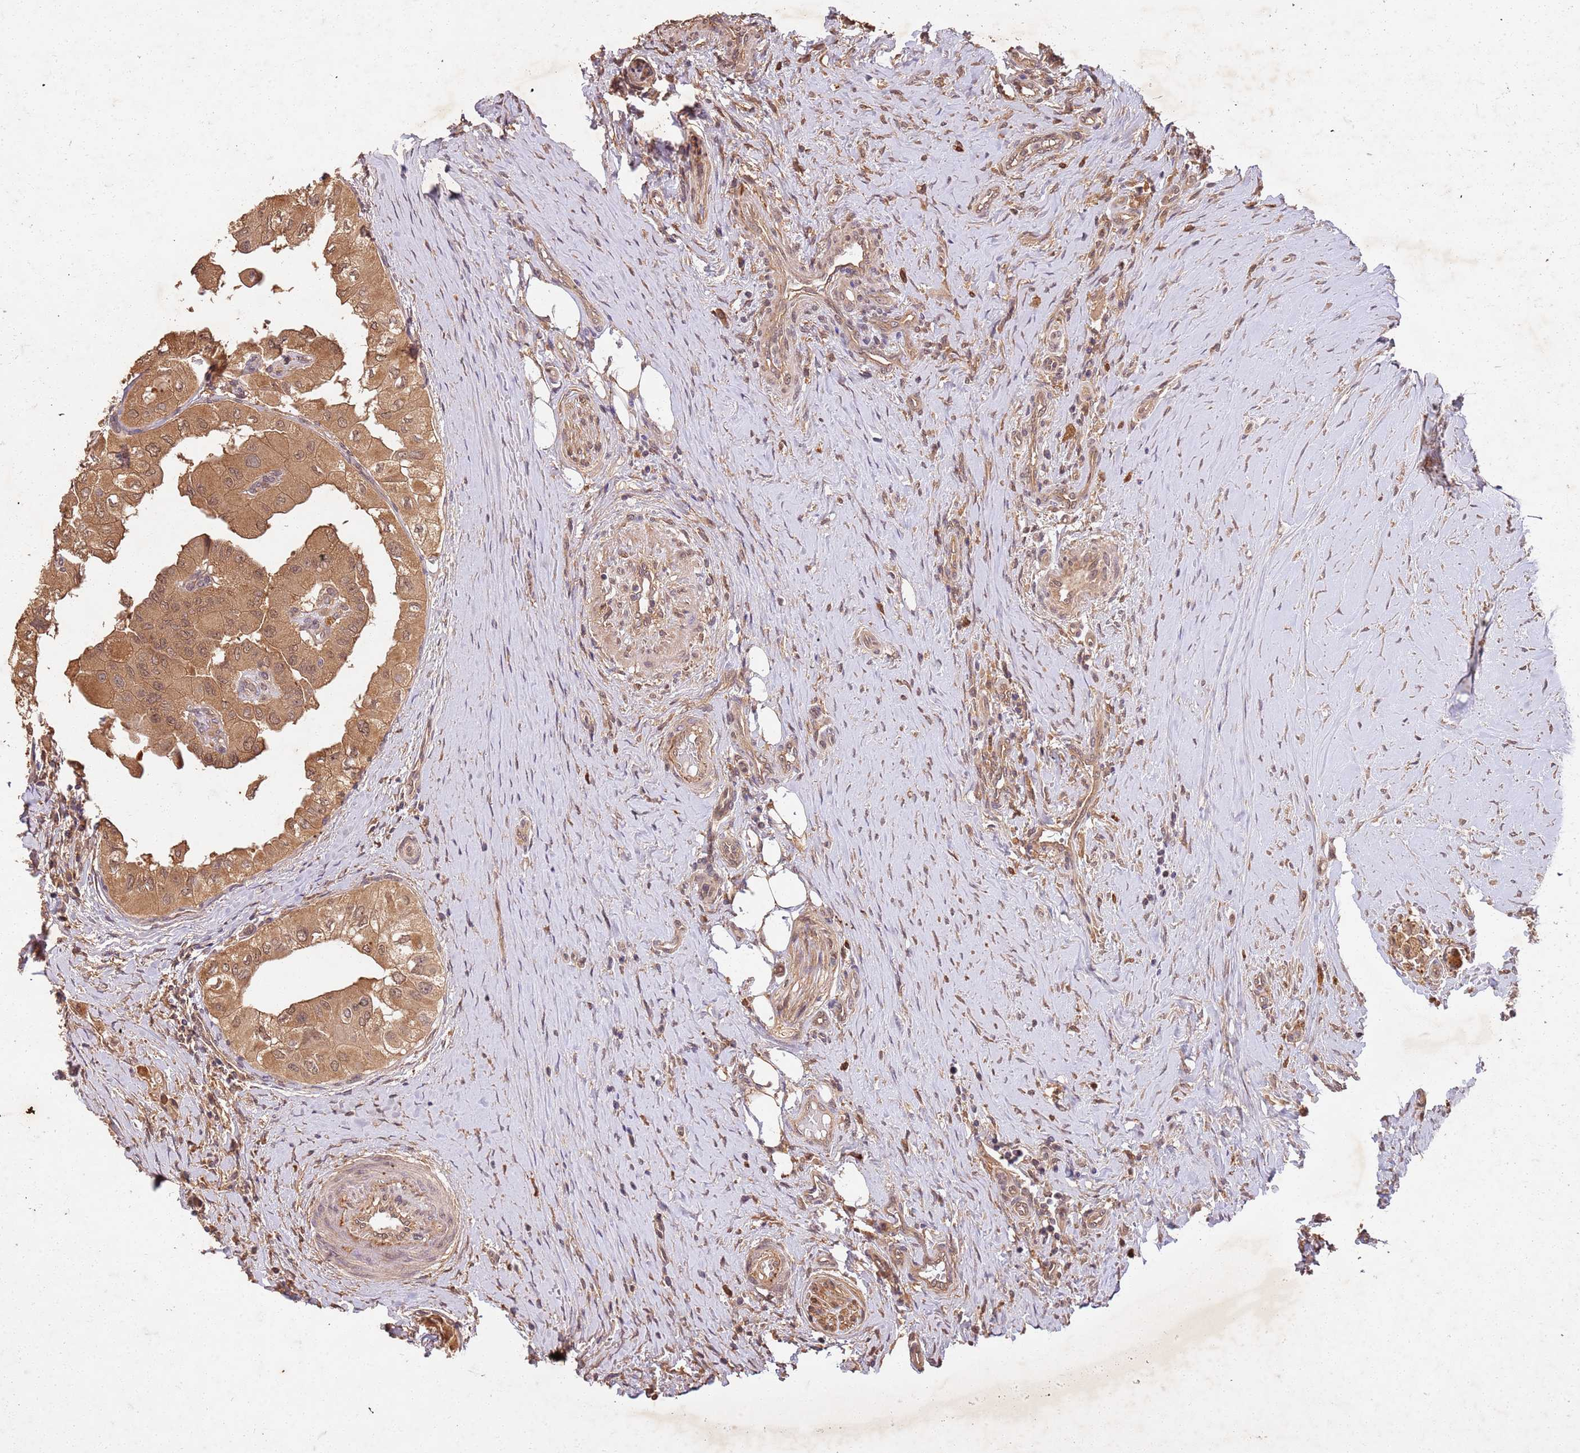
{"staining": {"intensity": "moderate", "quantity": ">75%", "location": "cytoplasmic/membranous,nuclear"}, "tissue": "thyroid cancer", "cell_type": "Tumor cells", "image_type": "cancer", "snomed": [{"axis": "morphology", "description": "Papillary adenocarcinoma, NOS"}, {"axis": "topography", "description": "Thyroid gland"}], "caption": "Immunohistochemical staining of human thyroid cancer (papillary adenocarcinoma) shows medium levels of moderate cytoplasmic/membranous and nuclear protein positivity in about >75% of tumor cells.", "gene": "UBE3A", "patient": {"sex": "female", "age": 59}}